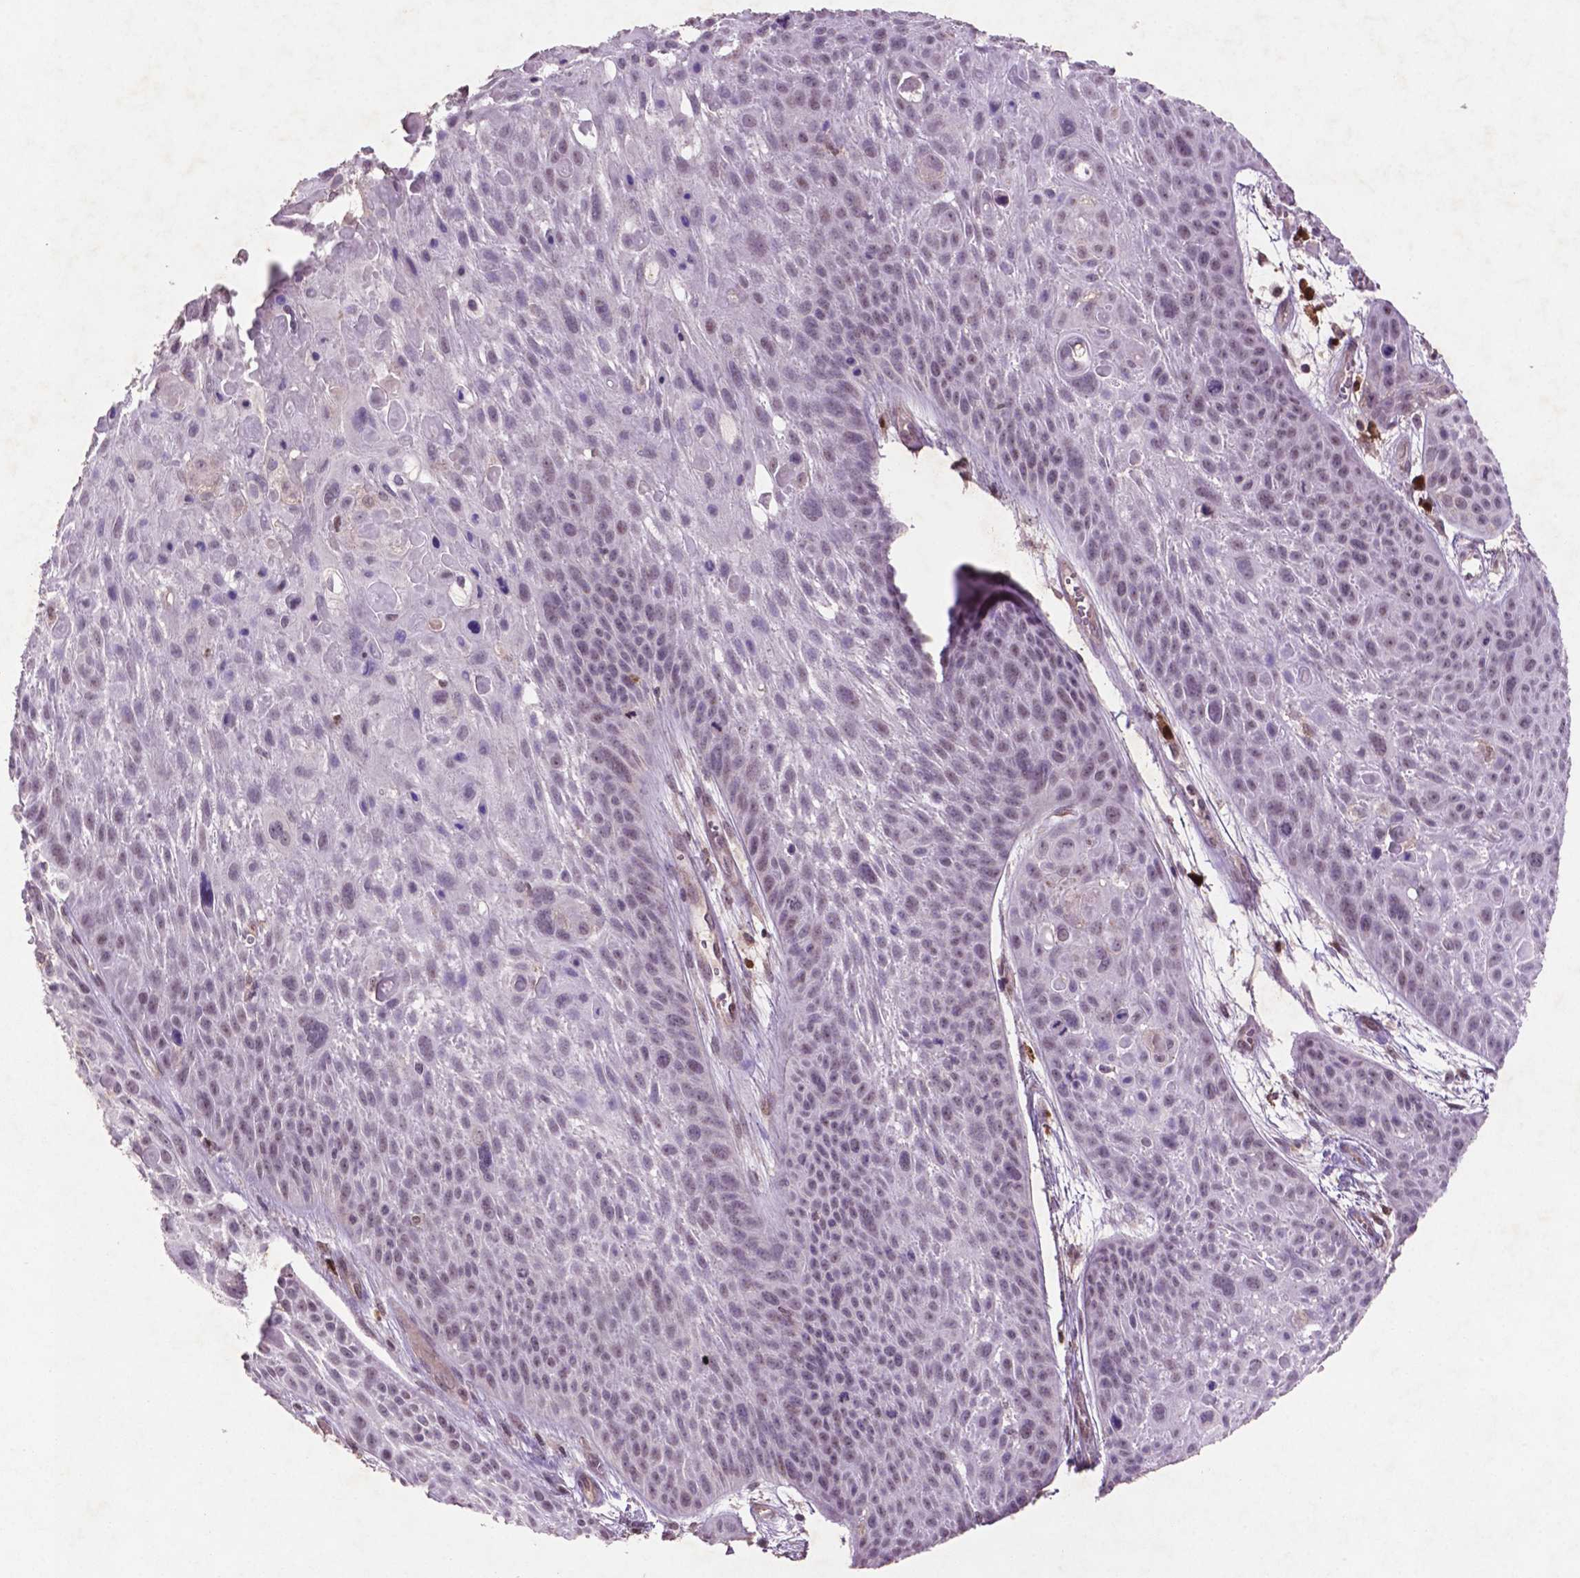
{"staining": {"intensity": "negative", "quantity": "none", "location": "none"}, "tissue": "skin cancer", "cell_type": "Tumor cells", "image_type": "cancer", "snomed": [{"axis": "morphology", "description": "Squamous cell carcinoma, NOS"}, {"axis": "topography", "description": "Skin"}, {"axis": "topography", "description": "Anal"}], "caption": "Immunohistochemistry (IHC) of human skin cancer (squamous cell carcinoma) displays no positivity in tumor cells. Nuclei are stained in blue.", "gene": "GLRX", "patient": {"sex": "female", "age": 75}}